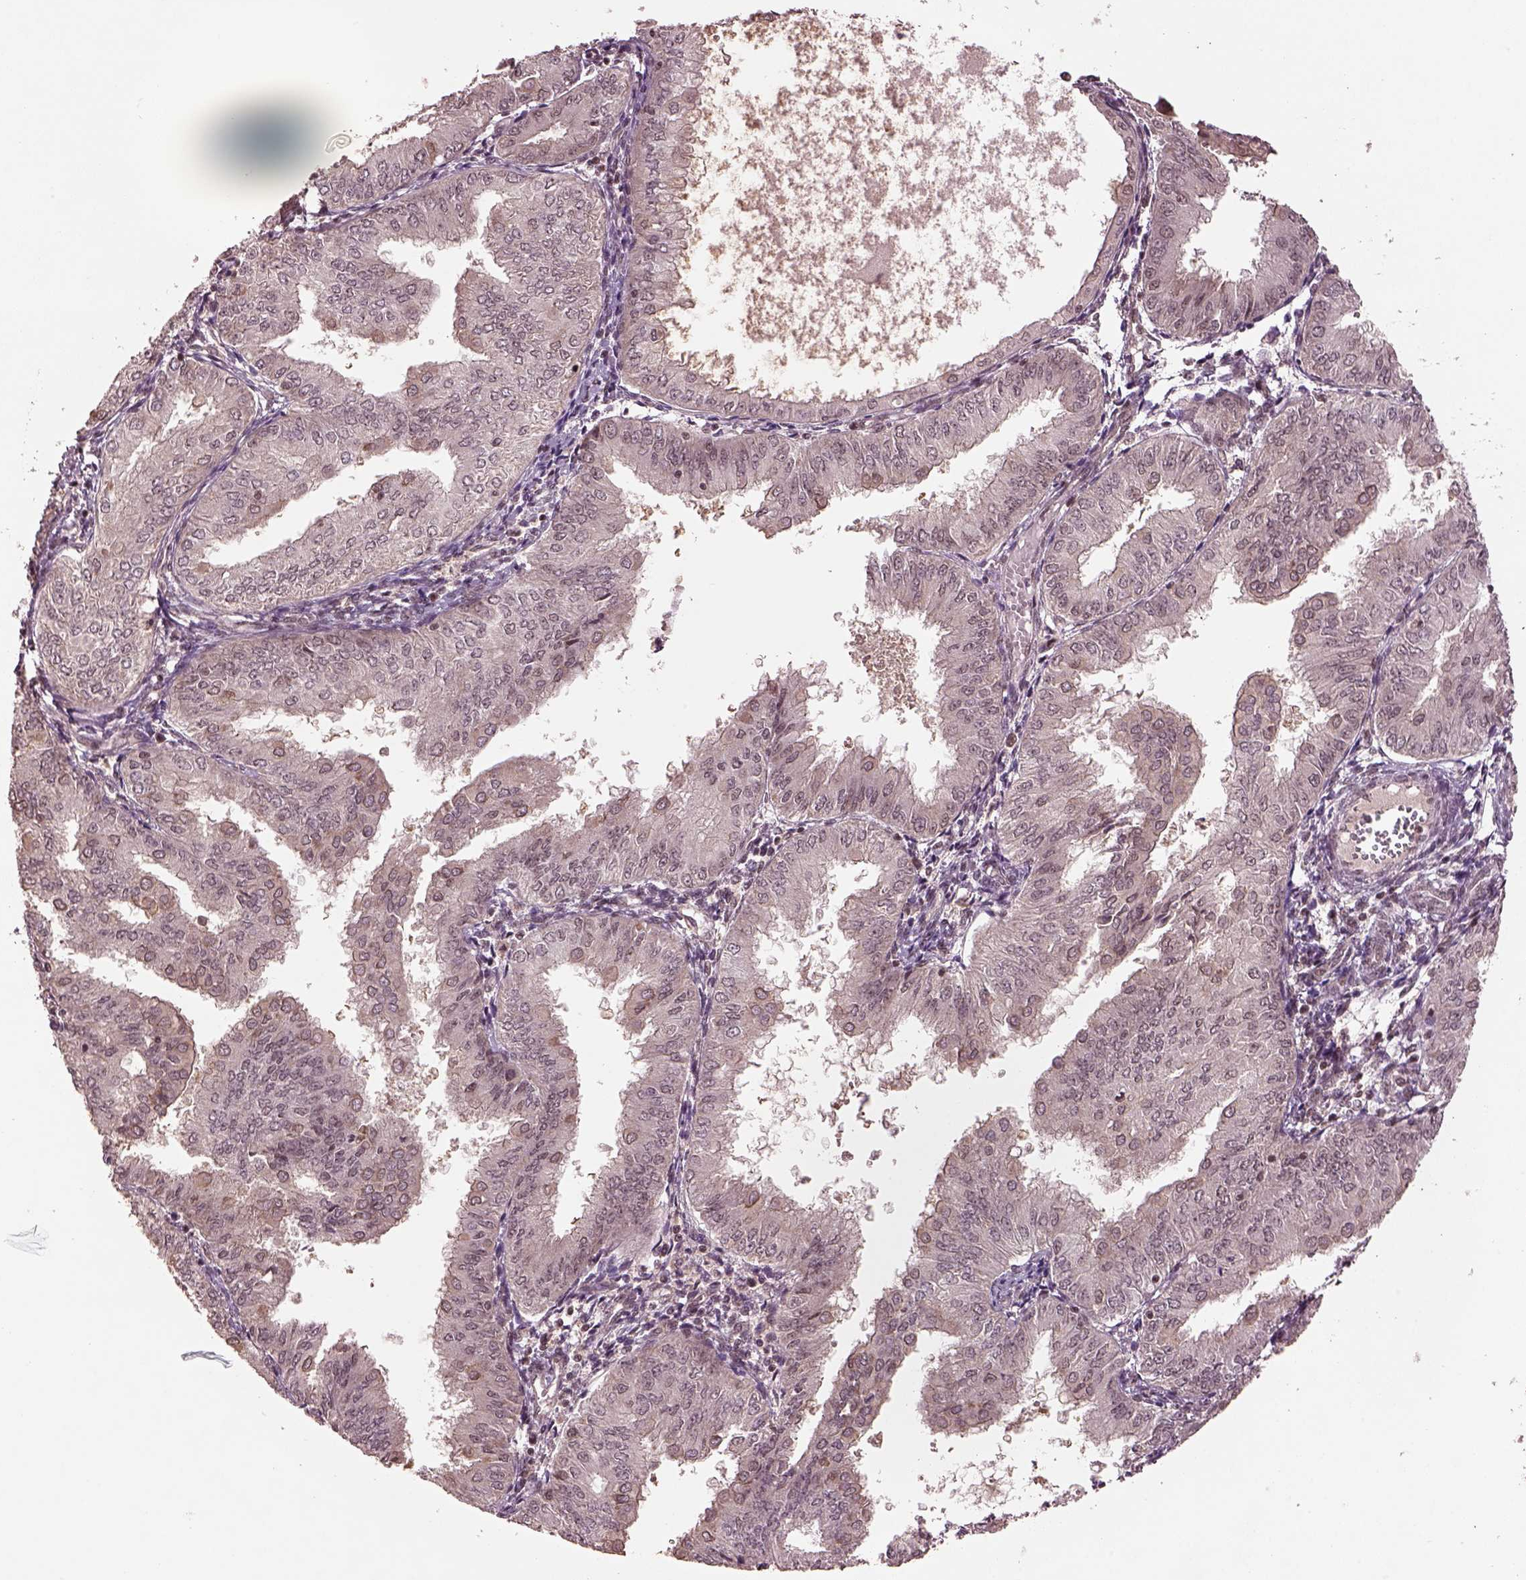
{"staining": {"intensity": "weak", "quantity": "<25%", "location": "nuclear"}, "tissue": "endometrial cancer", "cell_type": "Tumor cells", "image_type": "cancer", "snomed": [{"axis": "morphology", "description": "Adenocarcinoma, NOS"}, {"axis": "topography", "description": "Endometrium"}], "caption": "High power microscopy micrograph of an immunohistochemistry (IHC) image of endometrial adenocarcinoma, revealing no significant staining in tumor cells.", "gene": "BRD9", "patient": {"sex": "female", "age": 53}}